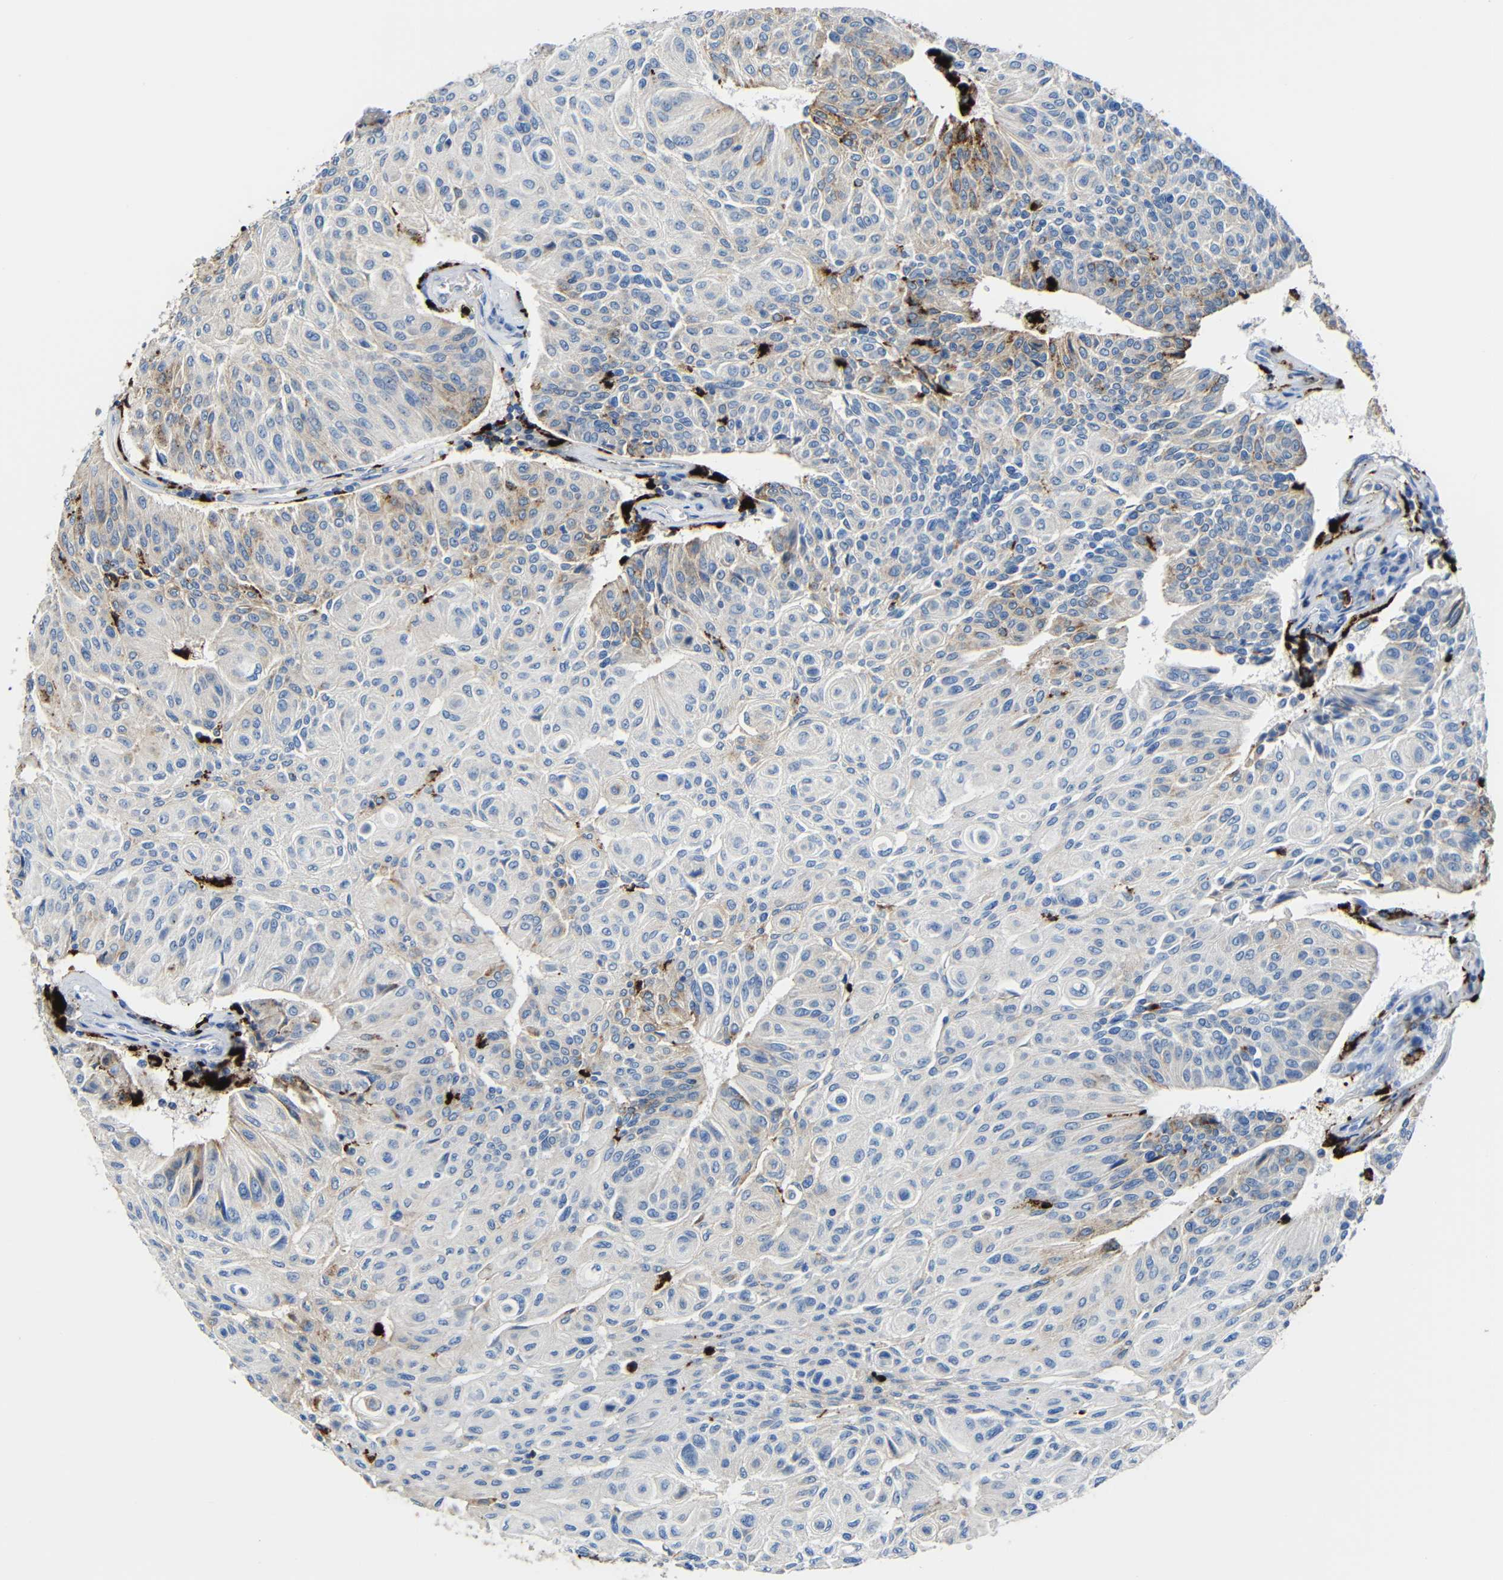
{"staining": {"intensity": "moderate", "quantity": "<25%", "location": "cytoplasmic/membranous"}, "tissue": "urothelial cancer", "cell_type": "Tumor cells", "image_type": "cancer", "snomed": [{"axis": "morphology", "description": "Urothelial carcinoma, High grade"}, {"axis": "topography", "description": "Urinary bladder"}], "caption": "This is a micrograph of immunohistochemistry staining of urothelial cancer, which shows moderate positivity in the cytoplasmic/membranous of tumor cells.", "gene": "HLA-DMA", "patient": {"sex": "male", "age": 66}}